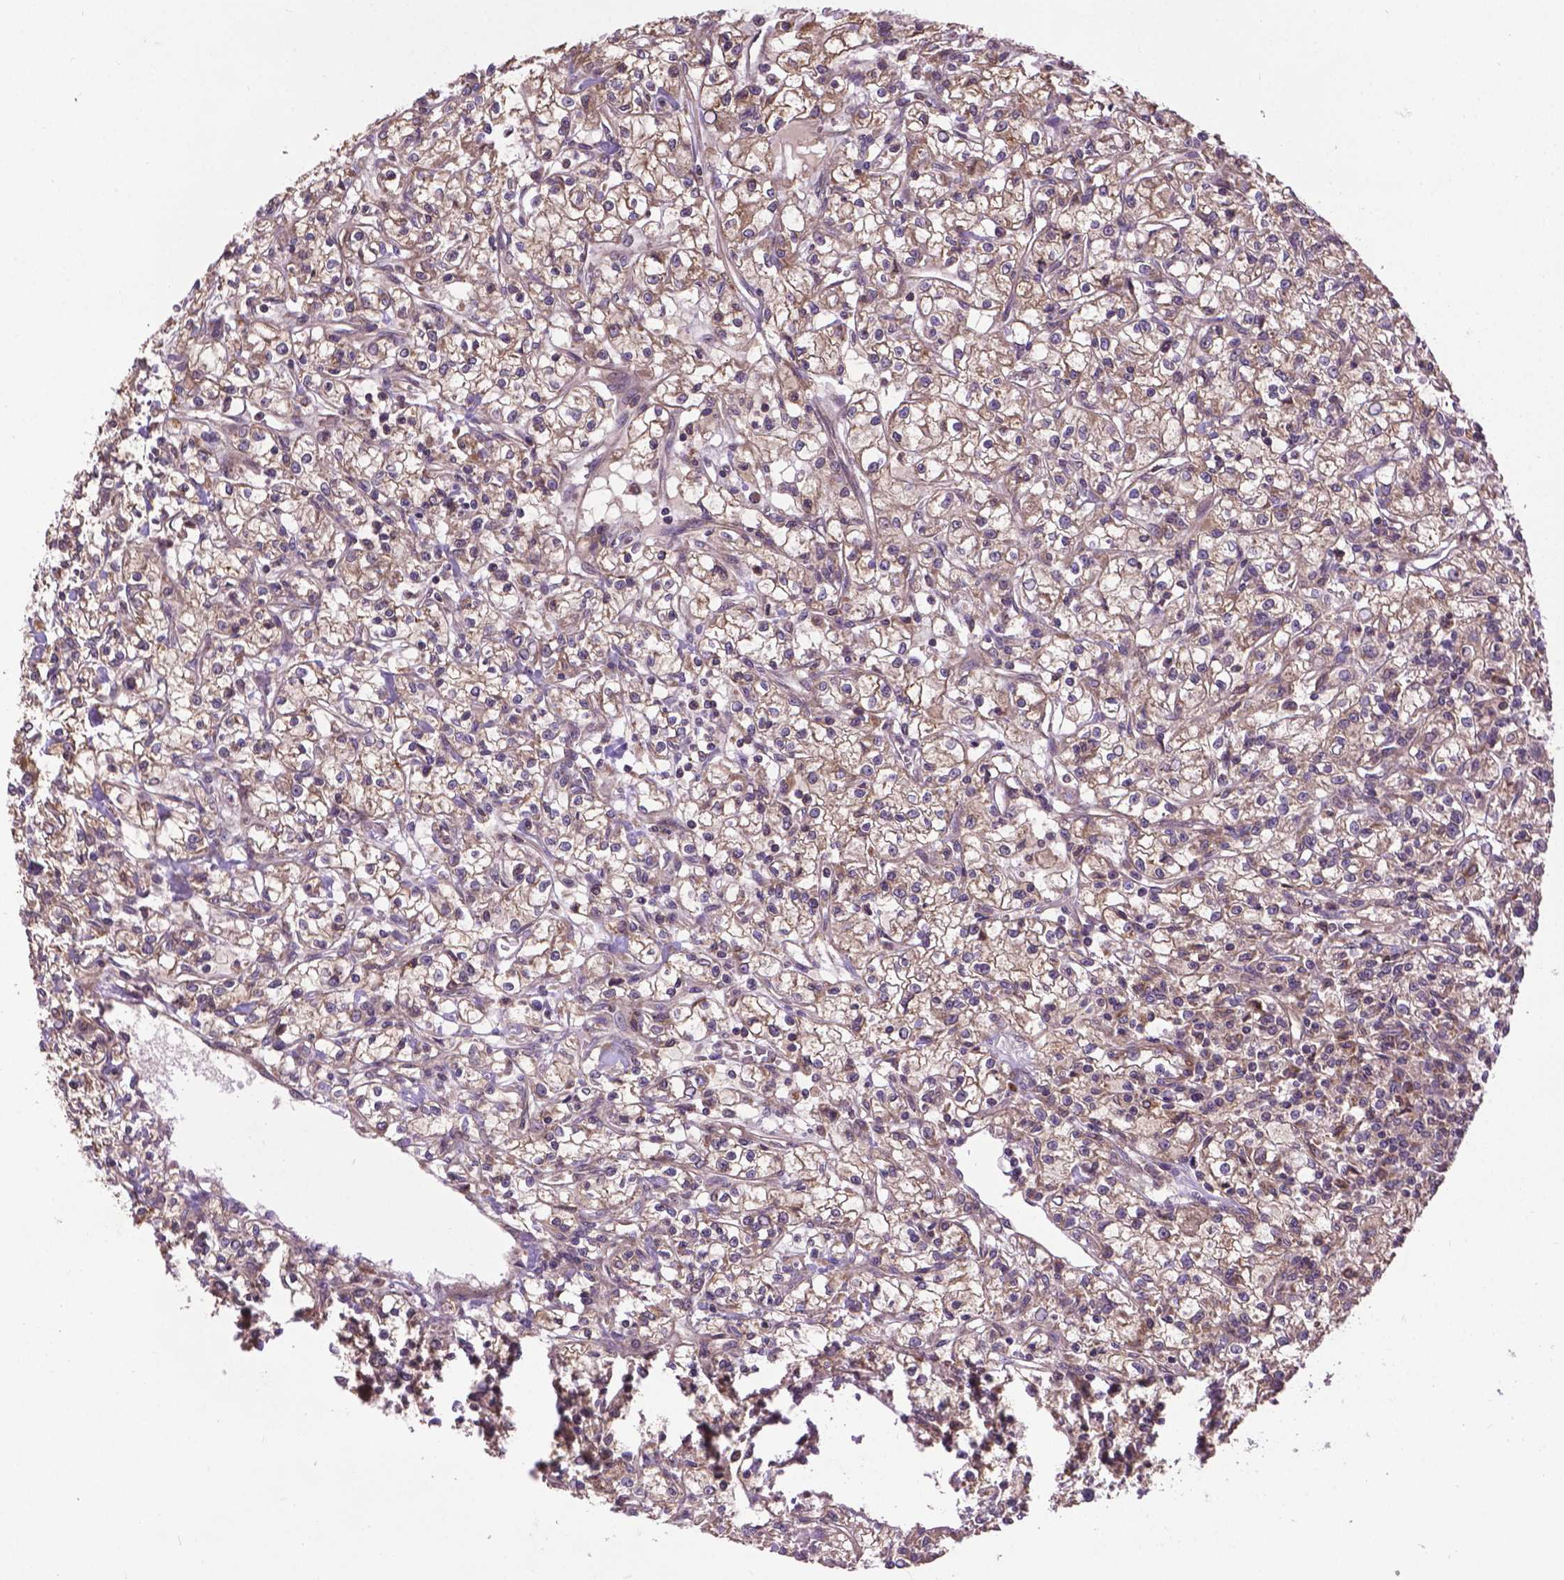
{"staining": {"intensity": "moderate", "quantity": ">75%", "location": "cytoplasmic/membranous"}, "tissue": "renal cancer", "cell_type": "Tumor cells", "image_type": "cancer", "snomed": [{"axis": "morphology", "description": "Adenocarcinoma, NOS"}, {"axis": "topography", "description": "Kidney"}], "caption": "Tumor cells demonstrate medium levels of moderate cytoplasmic/membranous staining in approximately >75% of cells in human renal cancer. Using DAB (brown) and hematoxylin (blue) stains, captured at high magnification using brightfield microscopy.", "gene": "ZNF616", "patient": {"sex": "female", "age": 59}}